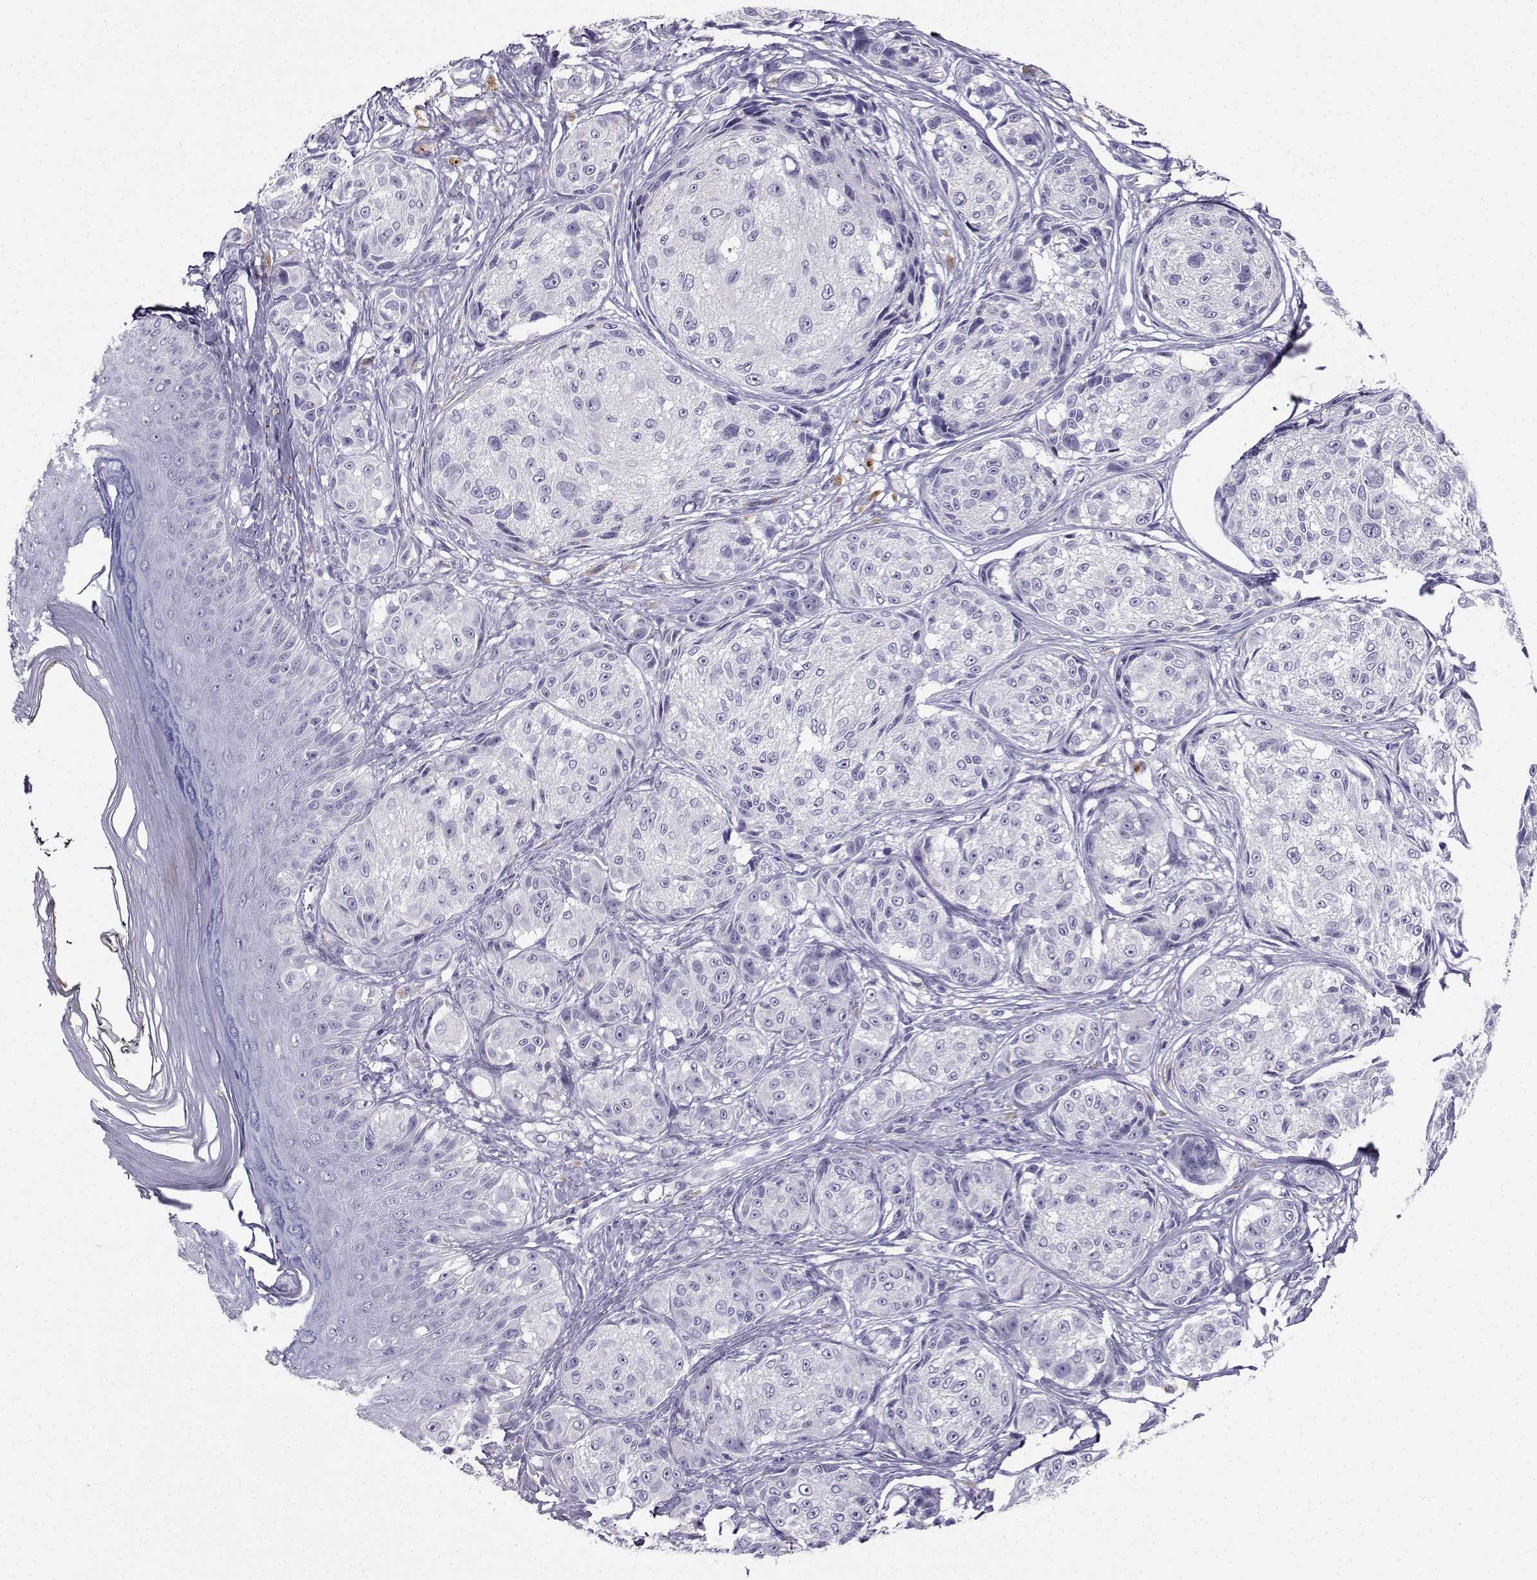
{"staining": {"intensity": "negative", "quantity": "none", "location": "none"}, "tissue": "melanoma", "cell_type": "Tumor cells", "image_type": "cancer", "snomed": [{"axis": "morphology", "description": "Malignant melanoma, NOS"}, {"axis": "topography", "description": "Skin"}], "caption": "This micrograph is of malignant melanoma stained with immunohistochemistry (IHC) to label a protein in brown with the nuclei are counter-stained blue. There is no staining in tumor cells.", "gene": "GRIK4", "patient": {"sex": "male", "age": 61}}